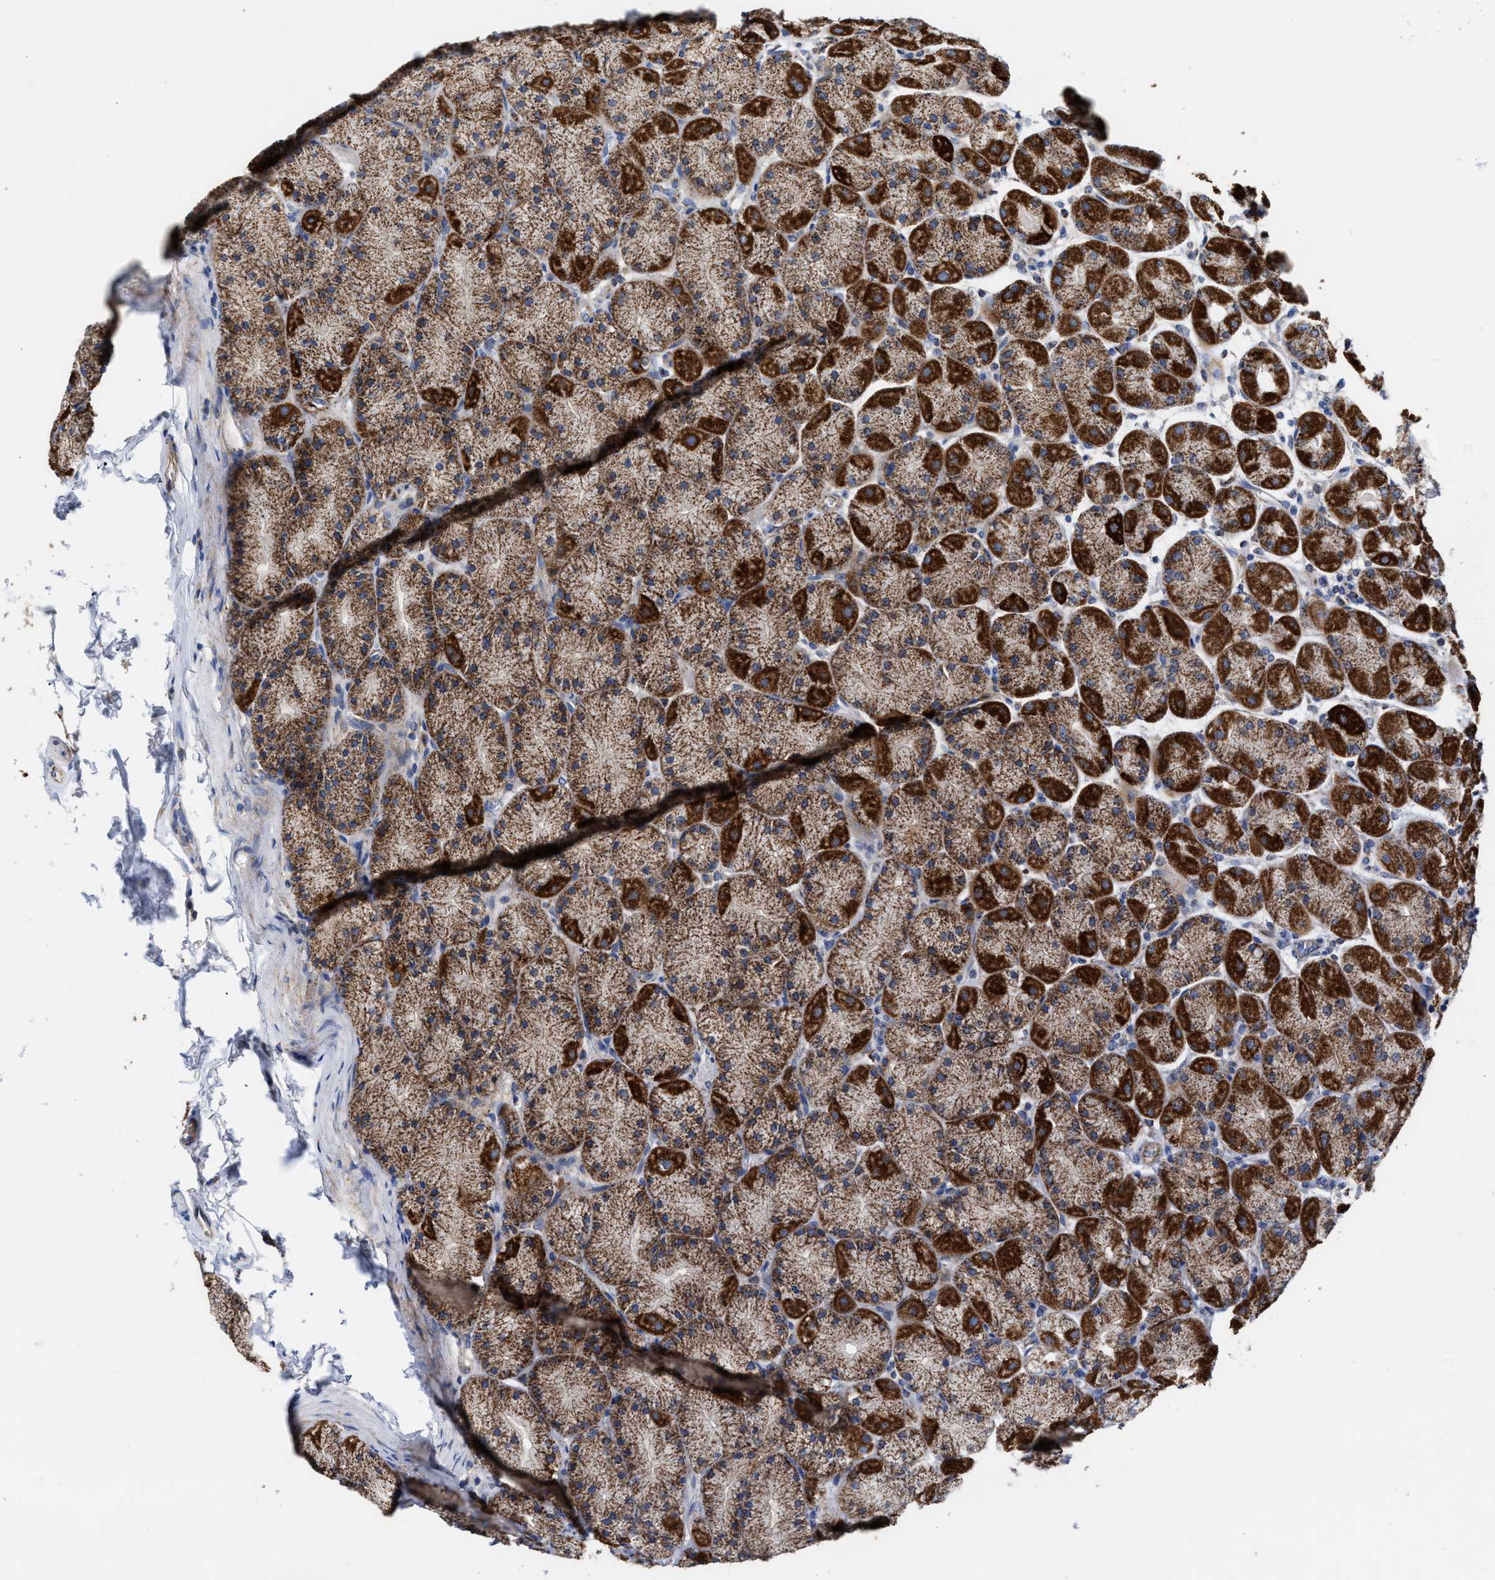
{"staining": {"intensity": "strong", "quantity": ">75%", "location": "cytoplasmic/membranous"}, "tissue": "stomach", "cell_type": "Glandular cells", "image_type": "normal", "snomed": [{"axis": "morphology", "description": "Normal tissue, NOS"}, {"axis": "topography", "description": "Stomach, upper"}], "caption": "Immunohistochemical staining of benign stomach displays >75% levels of strong cytoplasmic/membranous protein positivity in approximately >75% of glandular cells.", "gene": "MECR", "patient": {"sex": "female", "age": 56}}